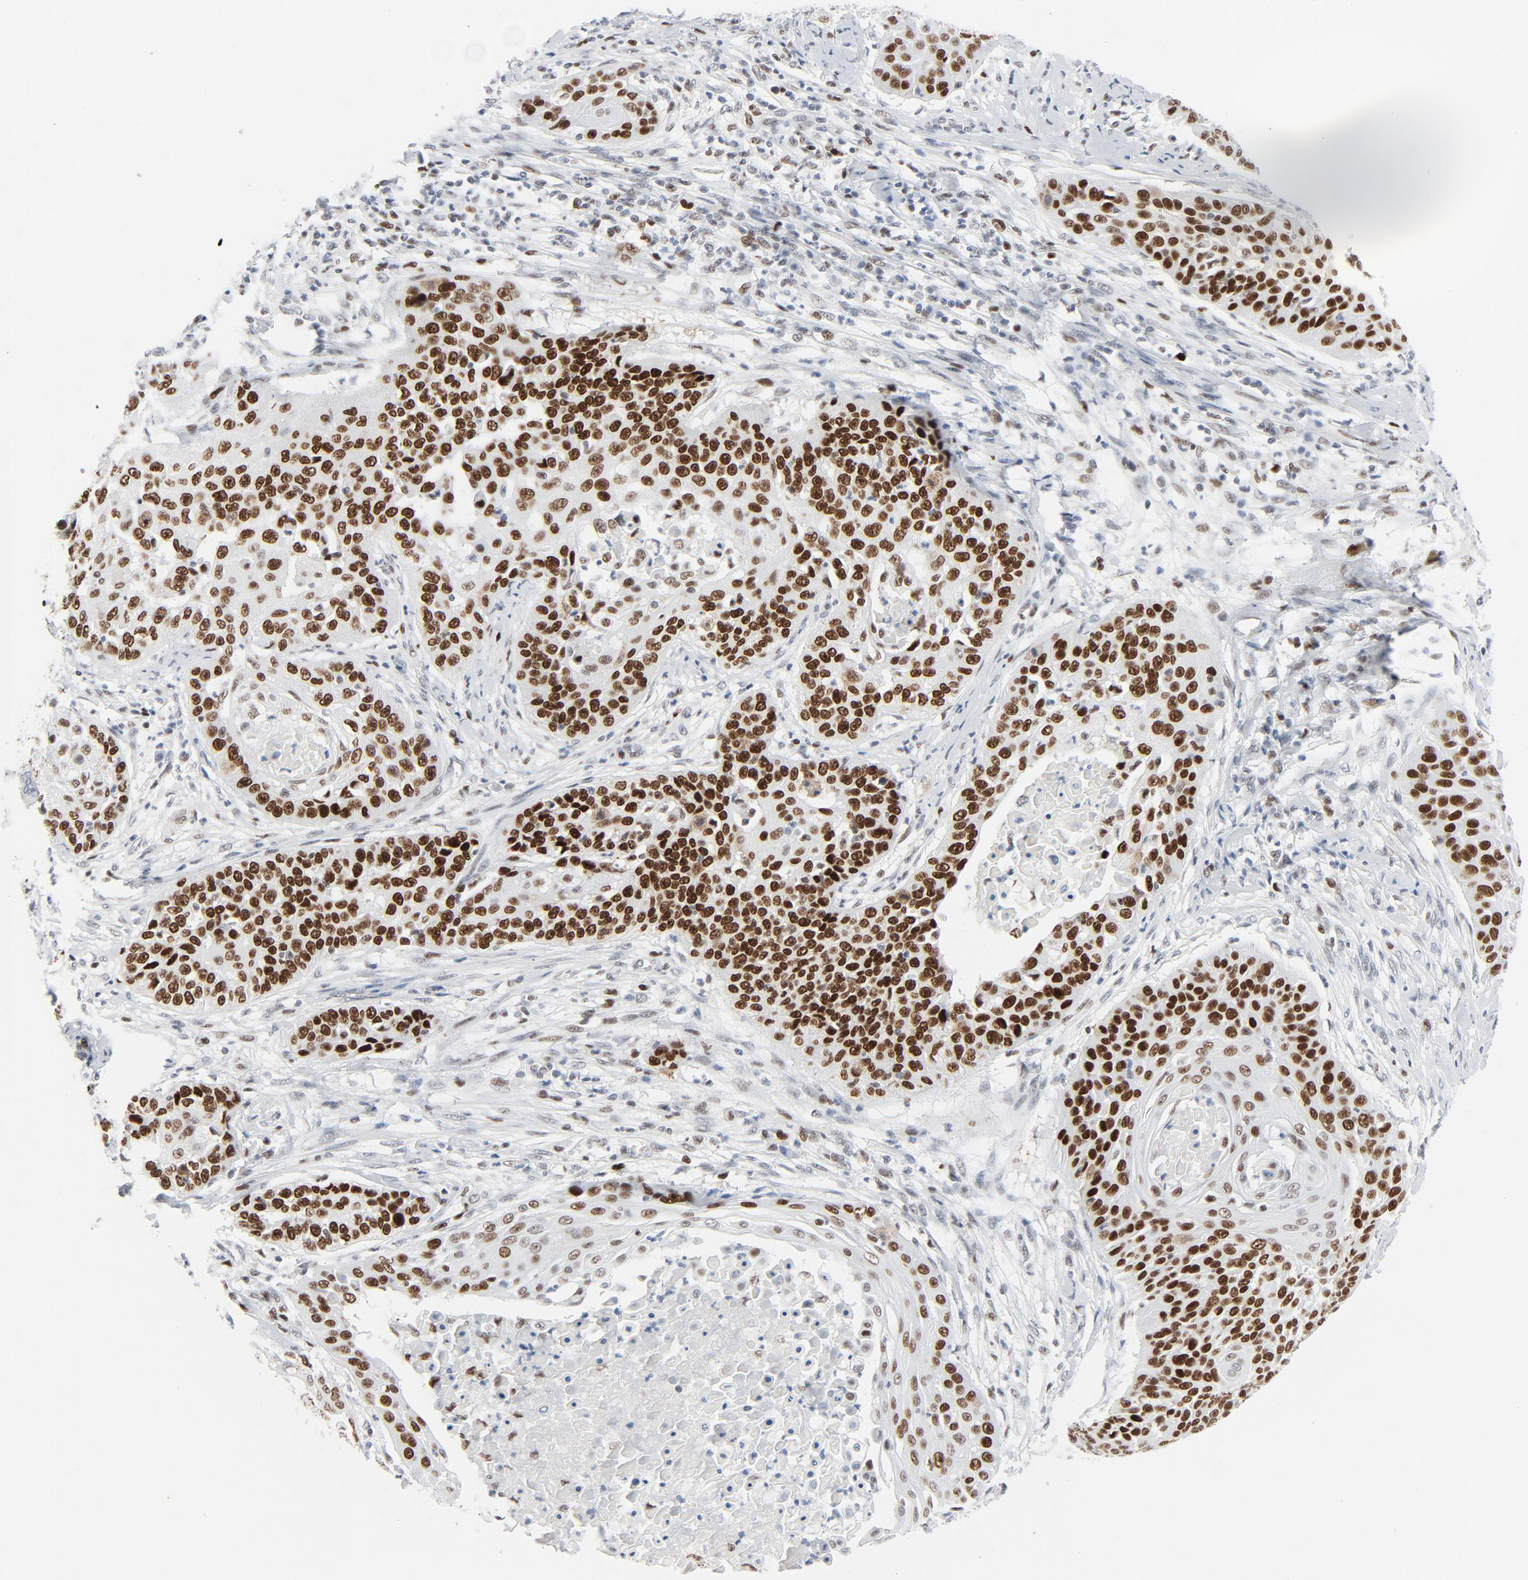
{"staining": {"intensity": "strong", "quantity": ">75%", "location": "cytoplasmic/membranous,nuclear"}, "tissue": "cervical cancer", "cell_type": "Tumor cells", "image_type": "cancer", "snomed": [{"axis": "morphology", "description": "Squamous cell carcinoma, NOS"}, {"axis": "topography", "description": "Cervix"}], "caption": "Immunohistochemistry (DAB (3,3'-diaminobenzidine)) staining of human cervical squamous cell carcinoma displays strong cytoplasmic/membranous and nuclear protein staining in about >75% of tumor cells. The staining was performed using DAB, with brown indicating positive protein expression. Nuclei are stained blue with hematoxylin.", "gene": "POLD1", "patient": {"sex": "female", "age": 64}}